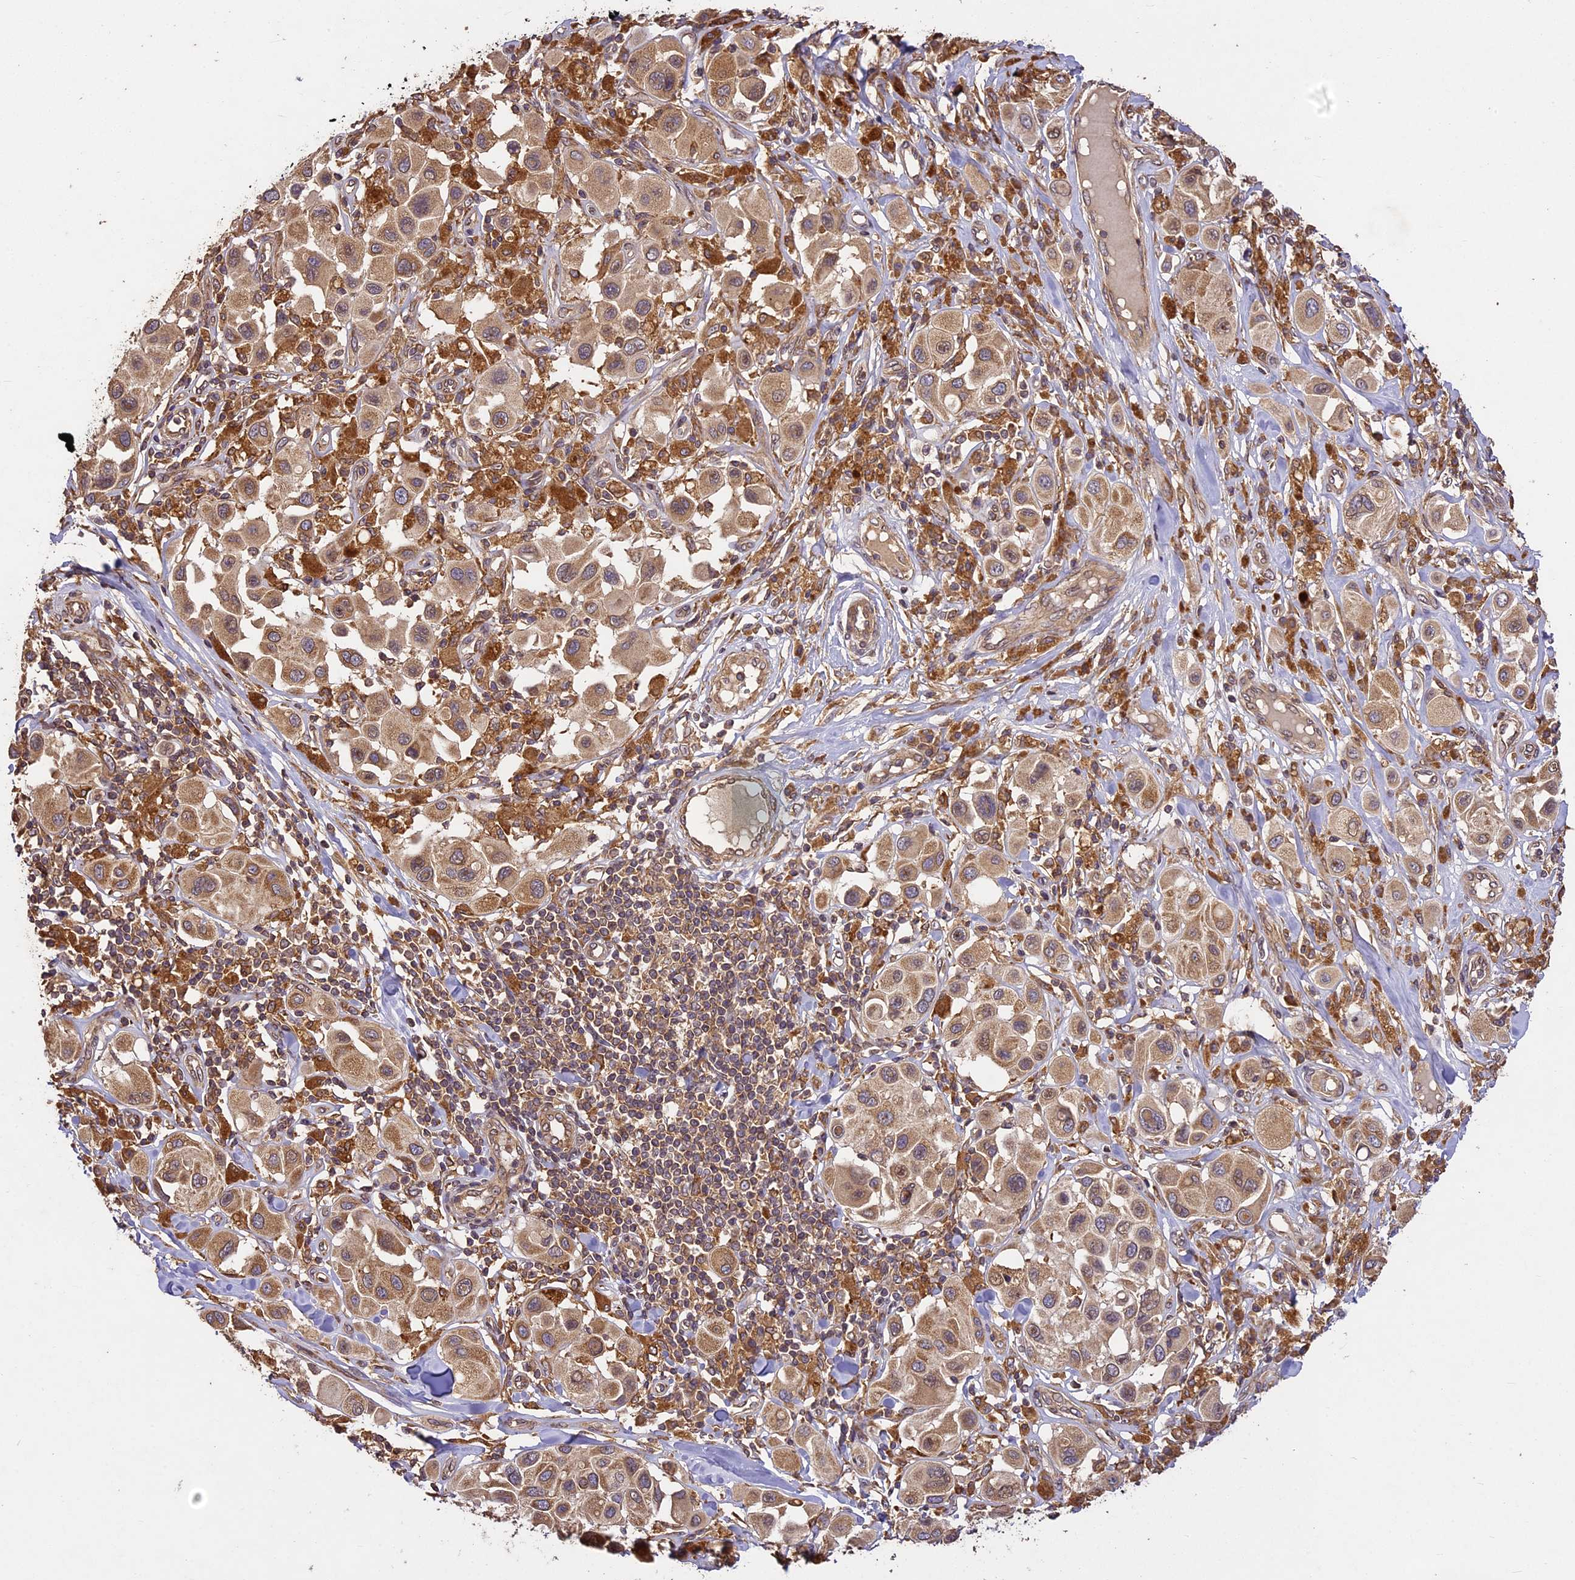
{"staining": {"intensity": "moderate", "quantity": ">75%", "location": "cytoplasmic/membranous"}, "tissue": "melanoma", "cell_type": "Tumor cells", "image_type": "cancer", "snomed": [{"axis": "morphology", "description": "Malignant melanoma, Metastatic site"}, {"axis": "topography", "description": "Skin"}], "caption": "Melanoma stained with a protein marker reveals moderate staining in tumor cells.", "gene": "BRAP", "patient": {"sex": "male", "age": 41}}